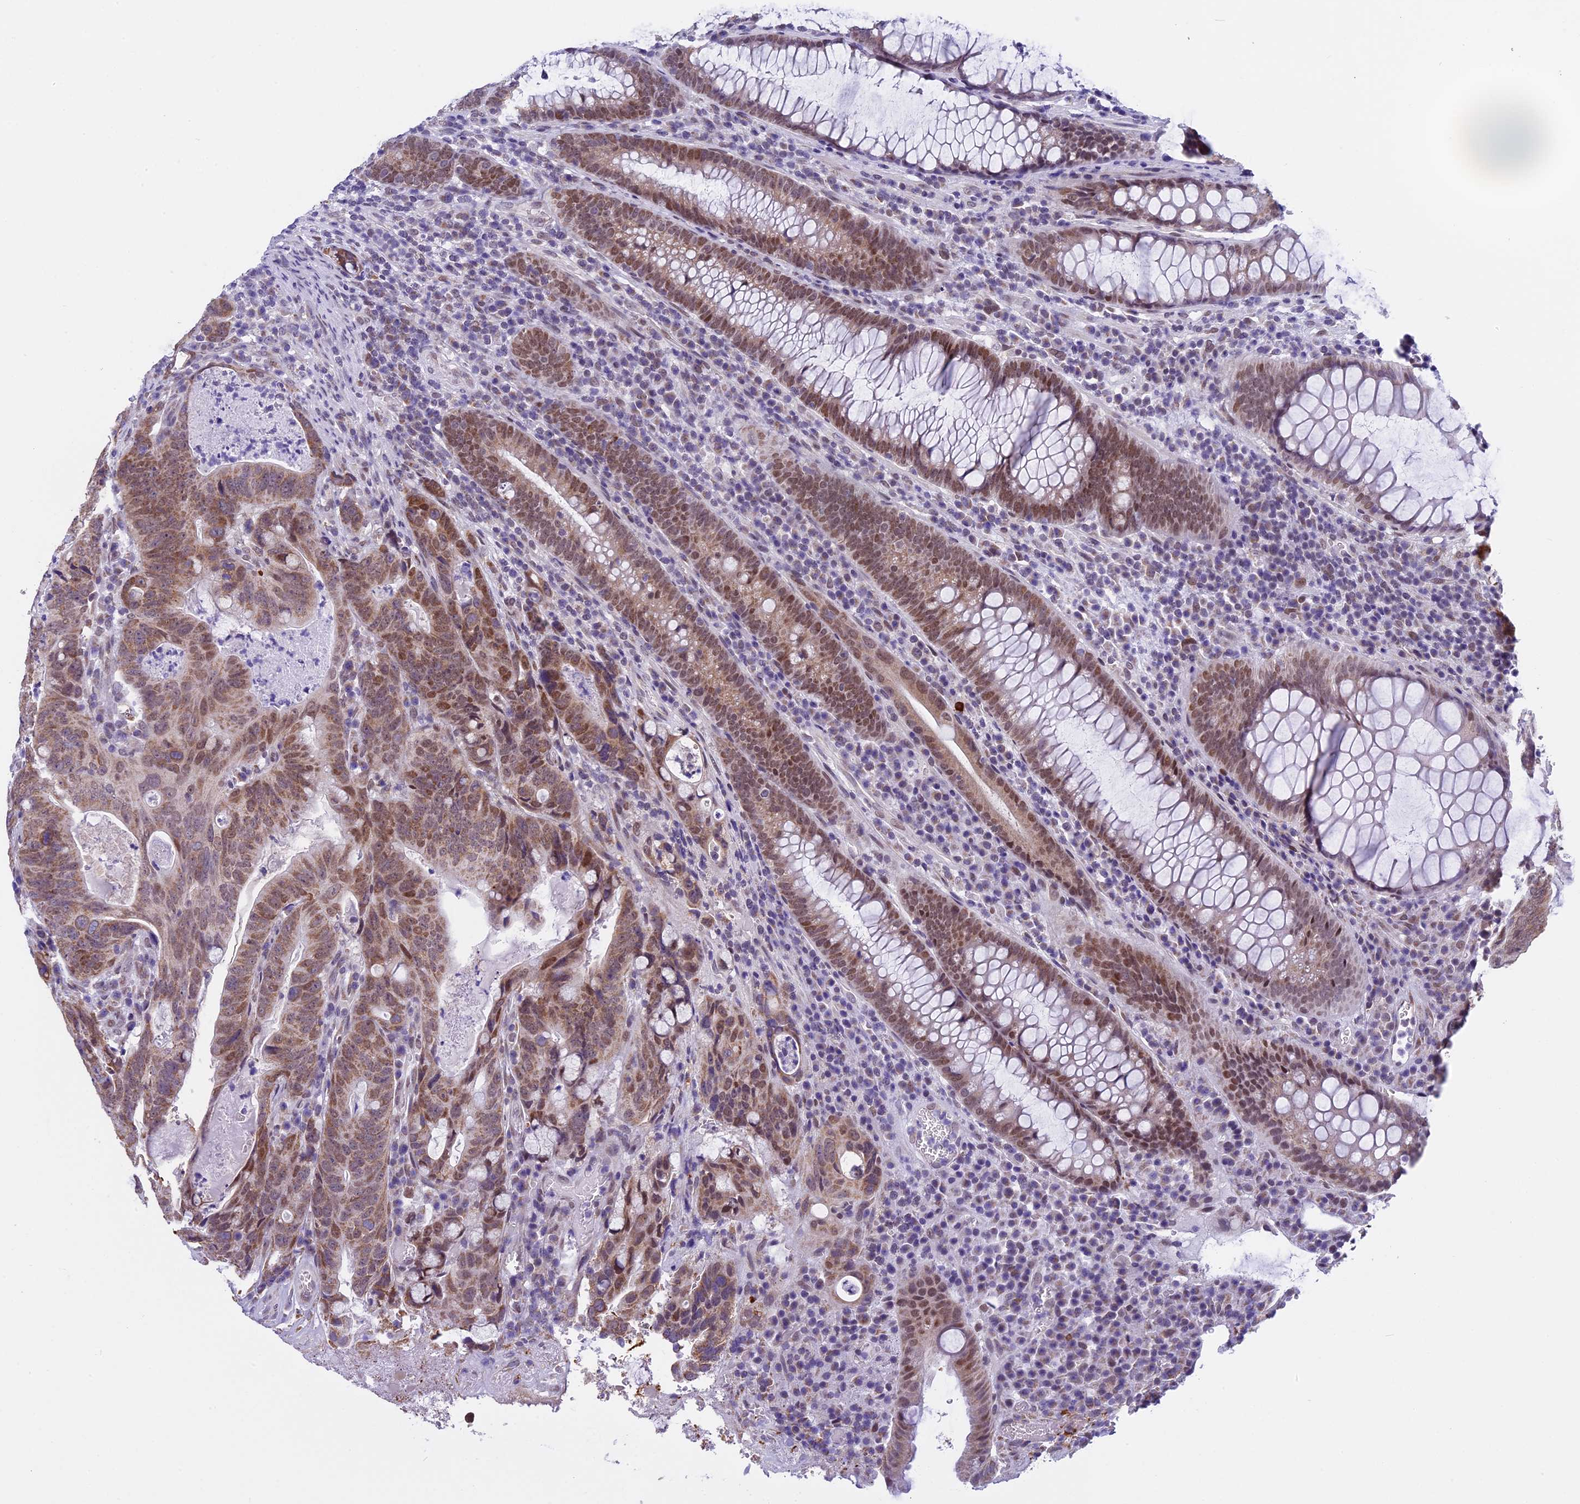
{"staining": {"intensity": "moderate", "quantity": ">75%", "location": "cytoplasmic/membranous"}, "tissue": "colorectal cancer", "cell_type": "Tumor cells", "image_type": "cancer", "snomed": [{"axis": "morphology", "description": "Adenocarcinoma, NOS"}, {"axis": "topography", "description": "Colon"}], "caption": "IHC photomicrograph of colorectal adenocarcinoma stained for a protein (brown), which reveals medium levels of moderate cytoplasmic/membranous staining in approximately >75% of tumor cells.", "gene": "ZNF317", "patient": {"sex": "female", "age": 82}}